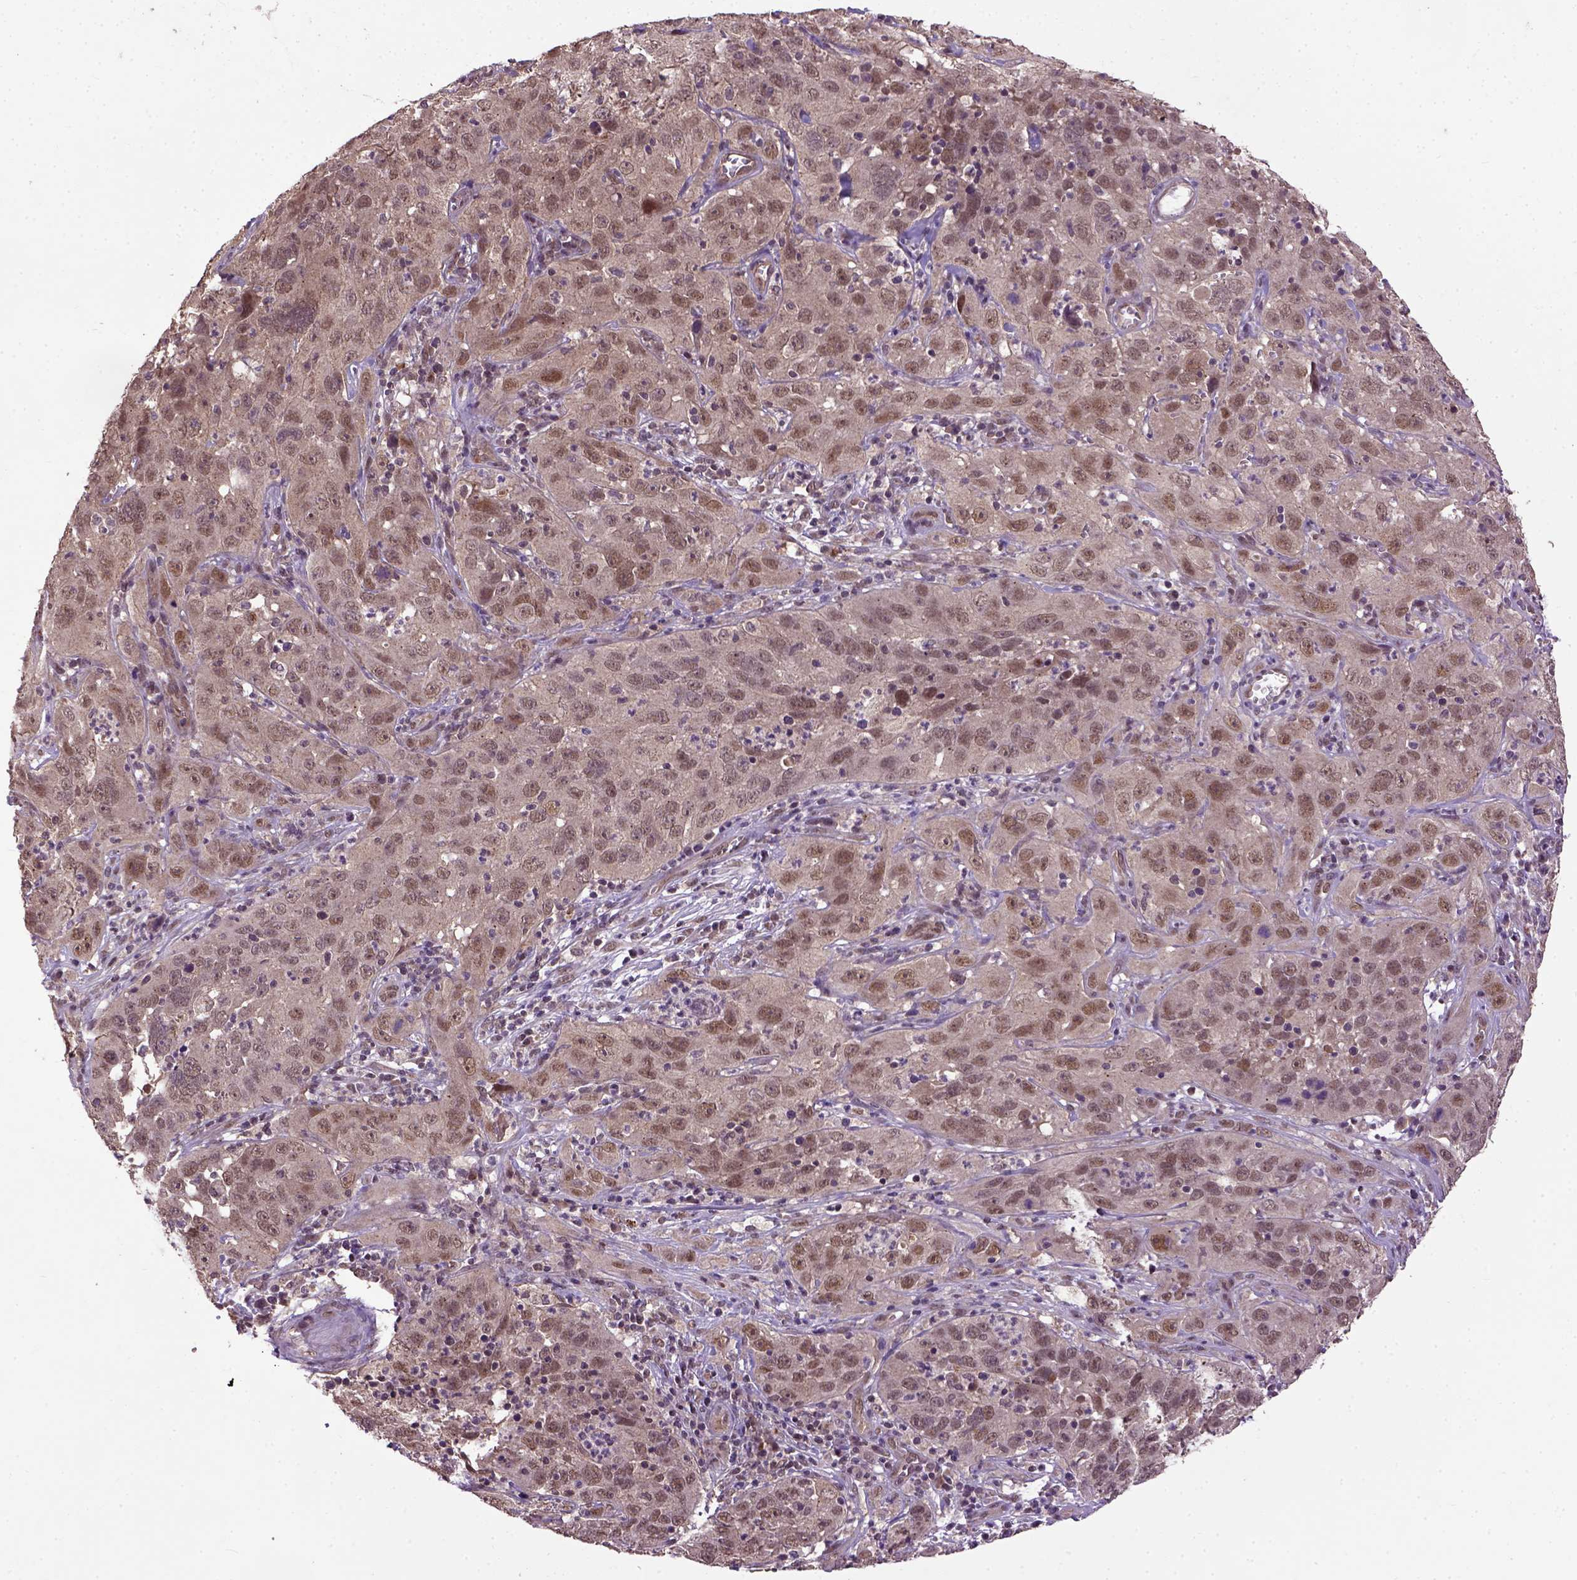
{"staining": {"intensity": "moderate", "quantity": ">75%", "location": "nuclear"}, "tissue": "cervical cancer", "cell_type": "Tumor cells", "image_type": "cancer", "snomed": [{"axis": "morphology", "description": "Squamous cell carcinoma, NOS"}, {"axis": "topography", "description": "Cervix"}], "caption": "Protein staining of cervical cancer (squamous cell carcinoma) tissue exhibits moderate nuclear expression in about >75% of tumor cells. The staining is performed using DAB (3,3'-diaminobenzidine) brown chromogen to label protein expression. The nuclei are counter-stained blue using hematoxylin.", "gene": "UBA3", "patient": {"sex": "female", "age": 32}}